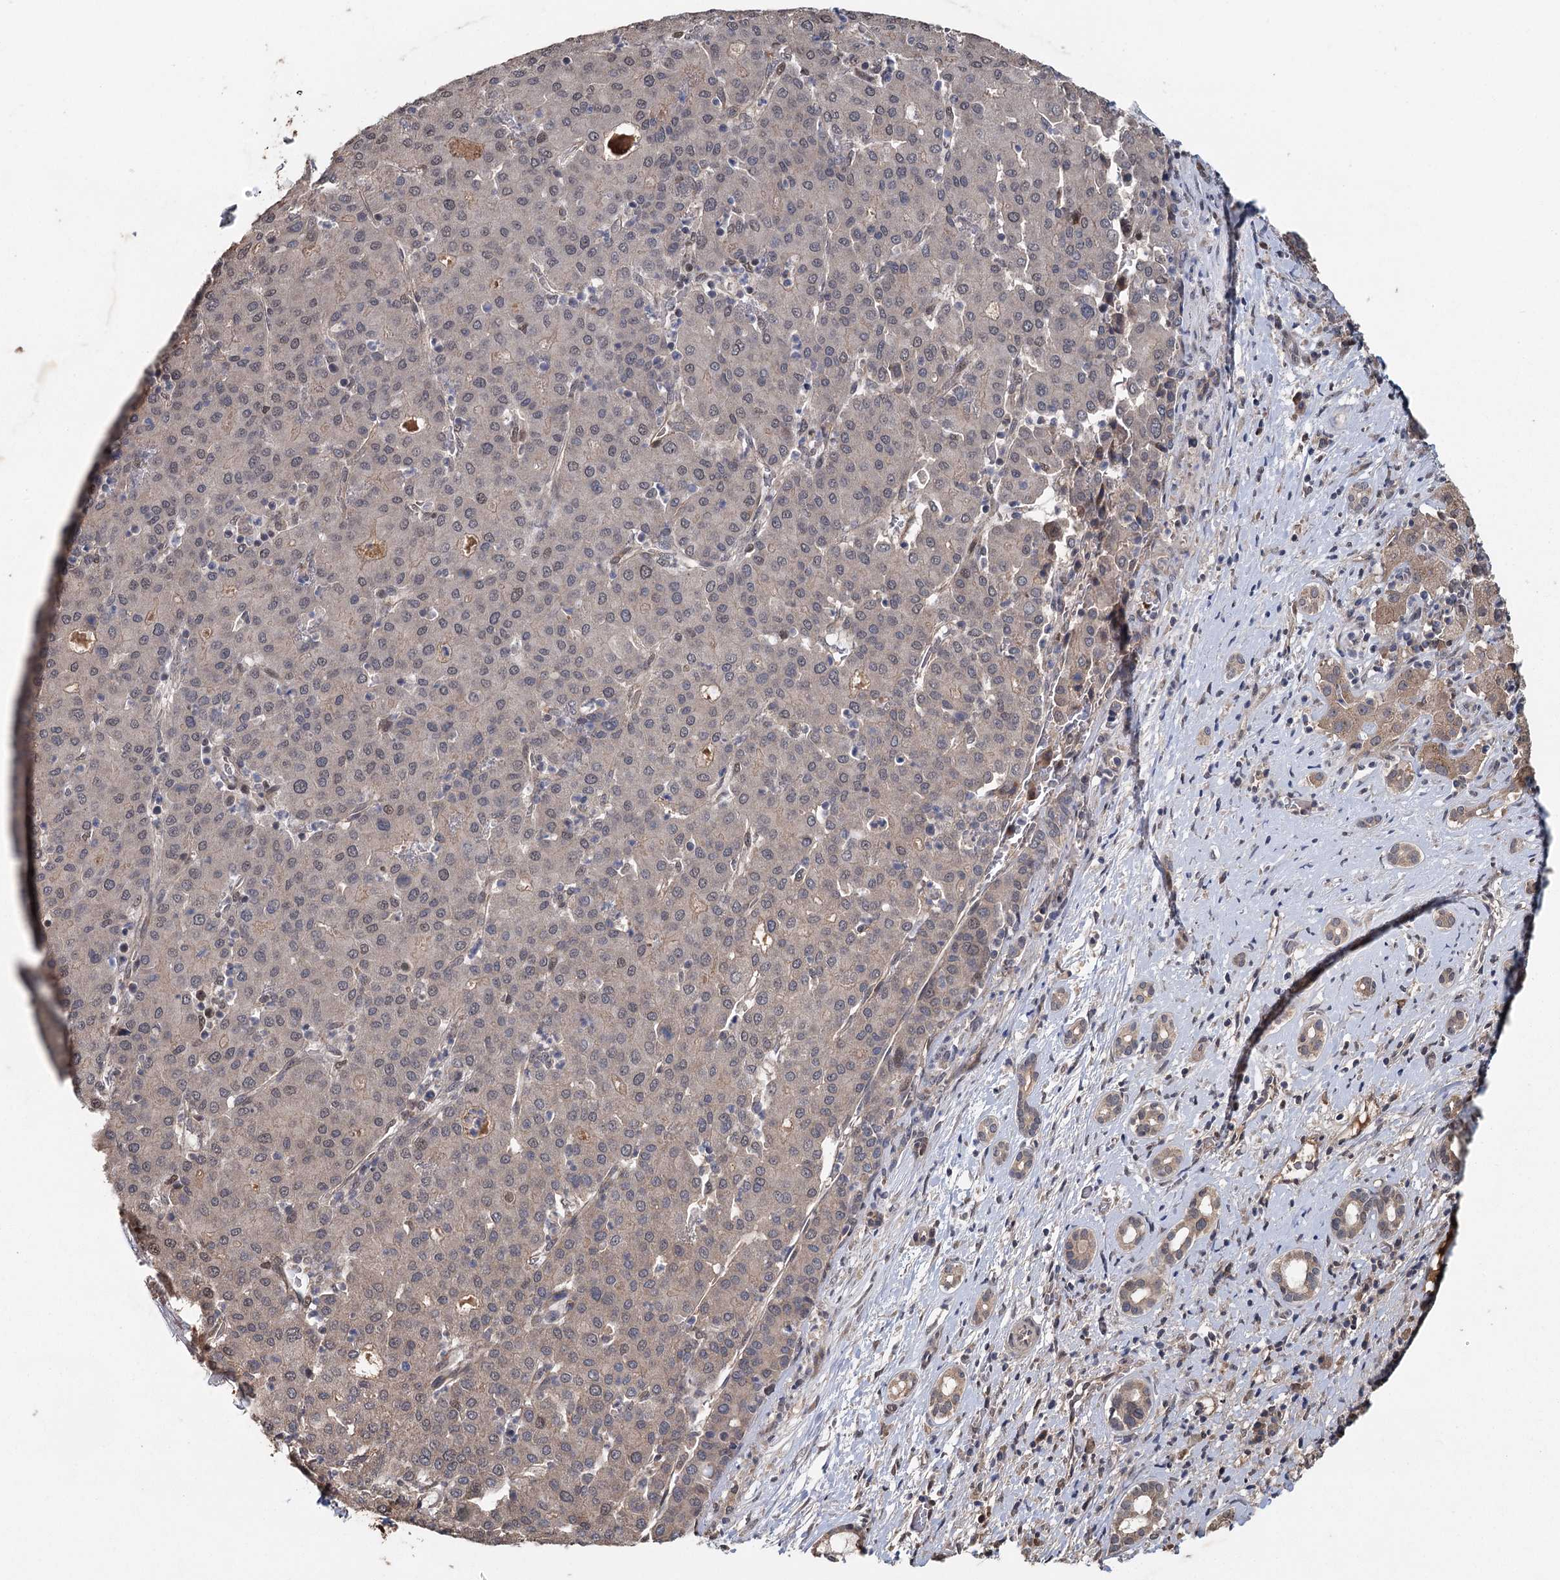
{"staining": {"intensity": "weak", "quantity": "25%-75%", "location": "nuclear"}, "tissue": "liver cancer", "cell_type": "Tumor cells", "image_type": "cancer", "snomed": [{"axis": "morphology", "description": "Carcinoma, Hepatocellular, NOS"}, {"axis": "topography", "description": "Liver"}], "caption": "Brown immunohistochemical staining in liver hepatocellular carcinoma displays weak nuclear positivity in approximately 25%-75% of tumor cells.", "gene": "MYG1", "patient": {"sex": "male", "age": 65}}